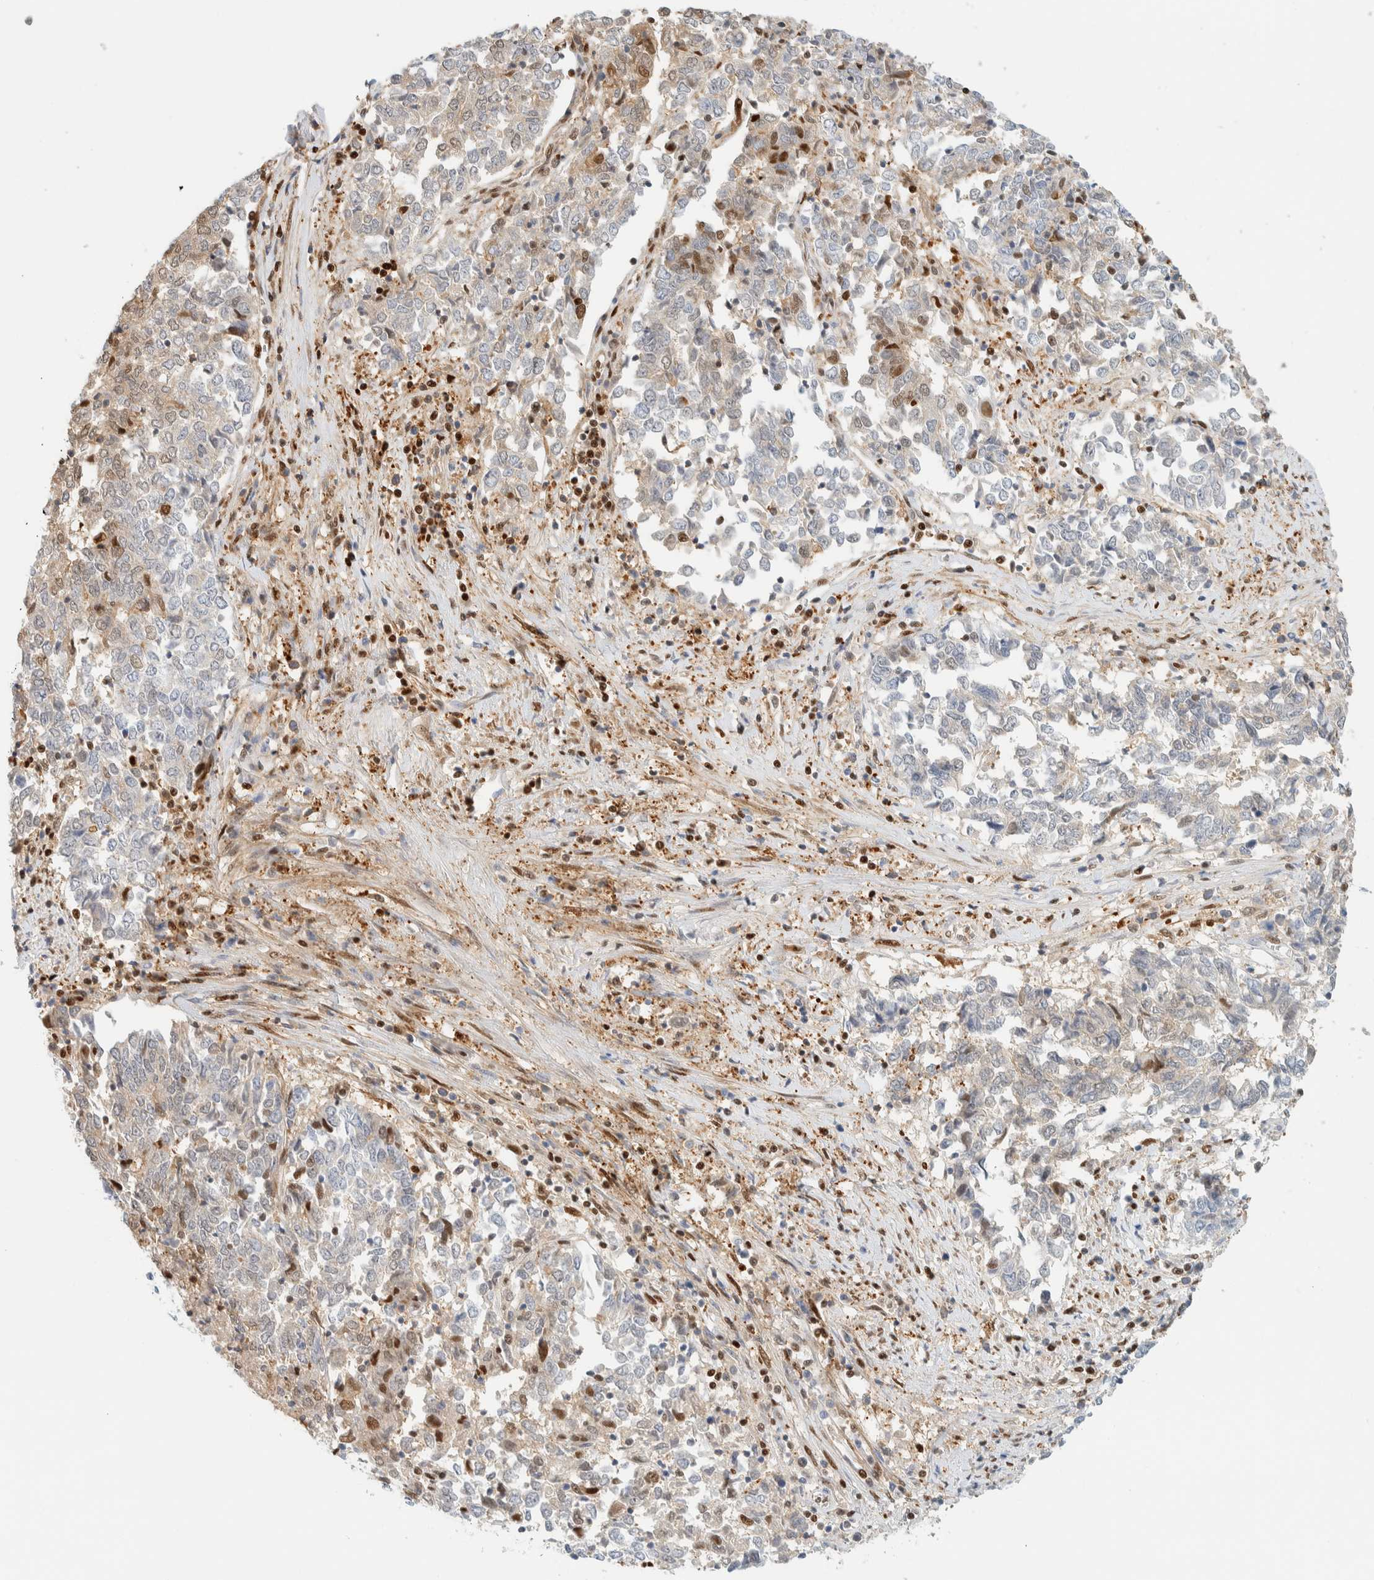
{"staining": {"intensity": "weak", "quantity": "<25%", "location": "cytoplasmic/membranous,nuclear"}, "tissue": "endometrial cancer", "cell_type": "Tumor cells", "image_type": "cancer", "snomed": [{"axis": "morphology", "description": "Adenocarcinoma, NOS"}, {"axis": "topography", "description": "Endometrium"}], "caption": "A high-resolution histopathology image shows IHC staining of endometrial cancer, which reveals no significant staining in tumor cells.", "gene": "ZBTB37", "patient": {"sex": "female", "age": 80}}